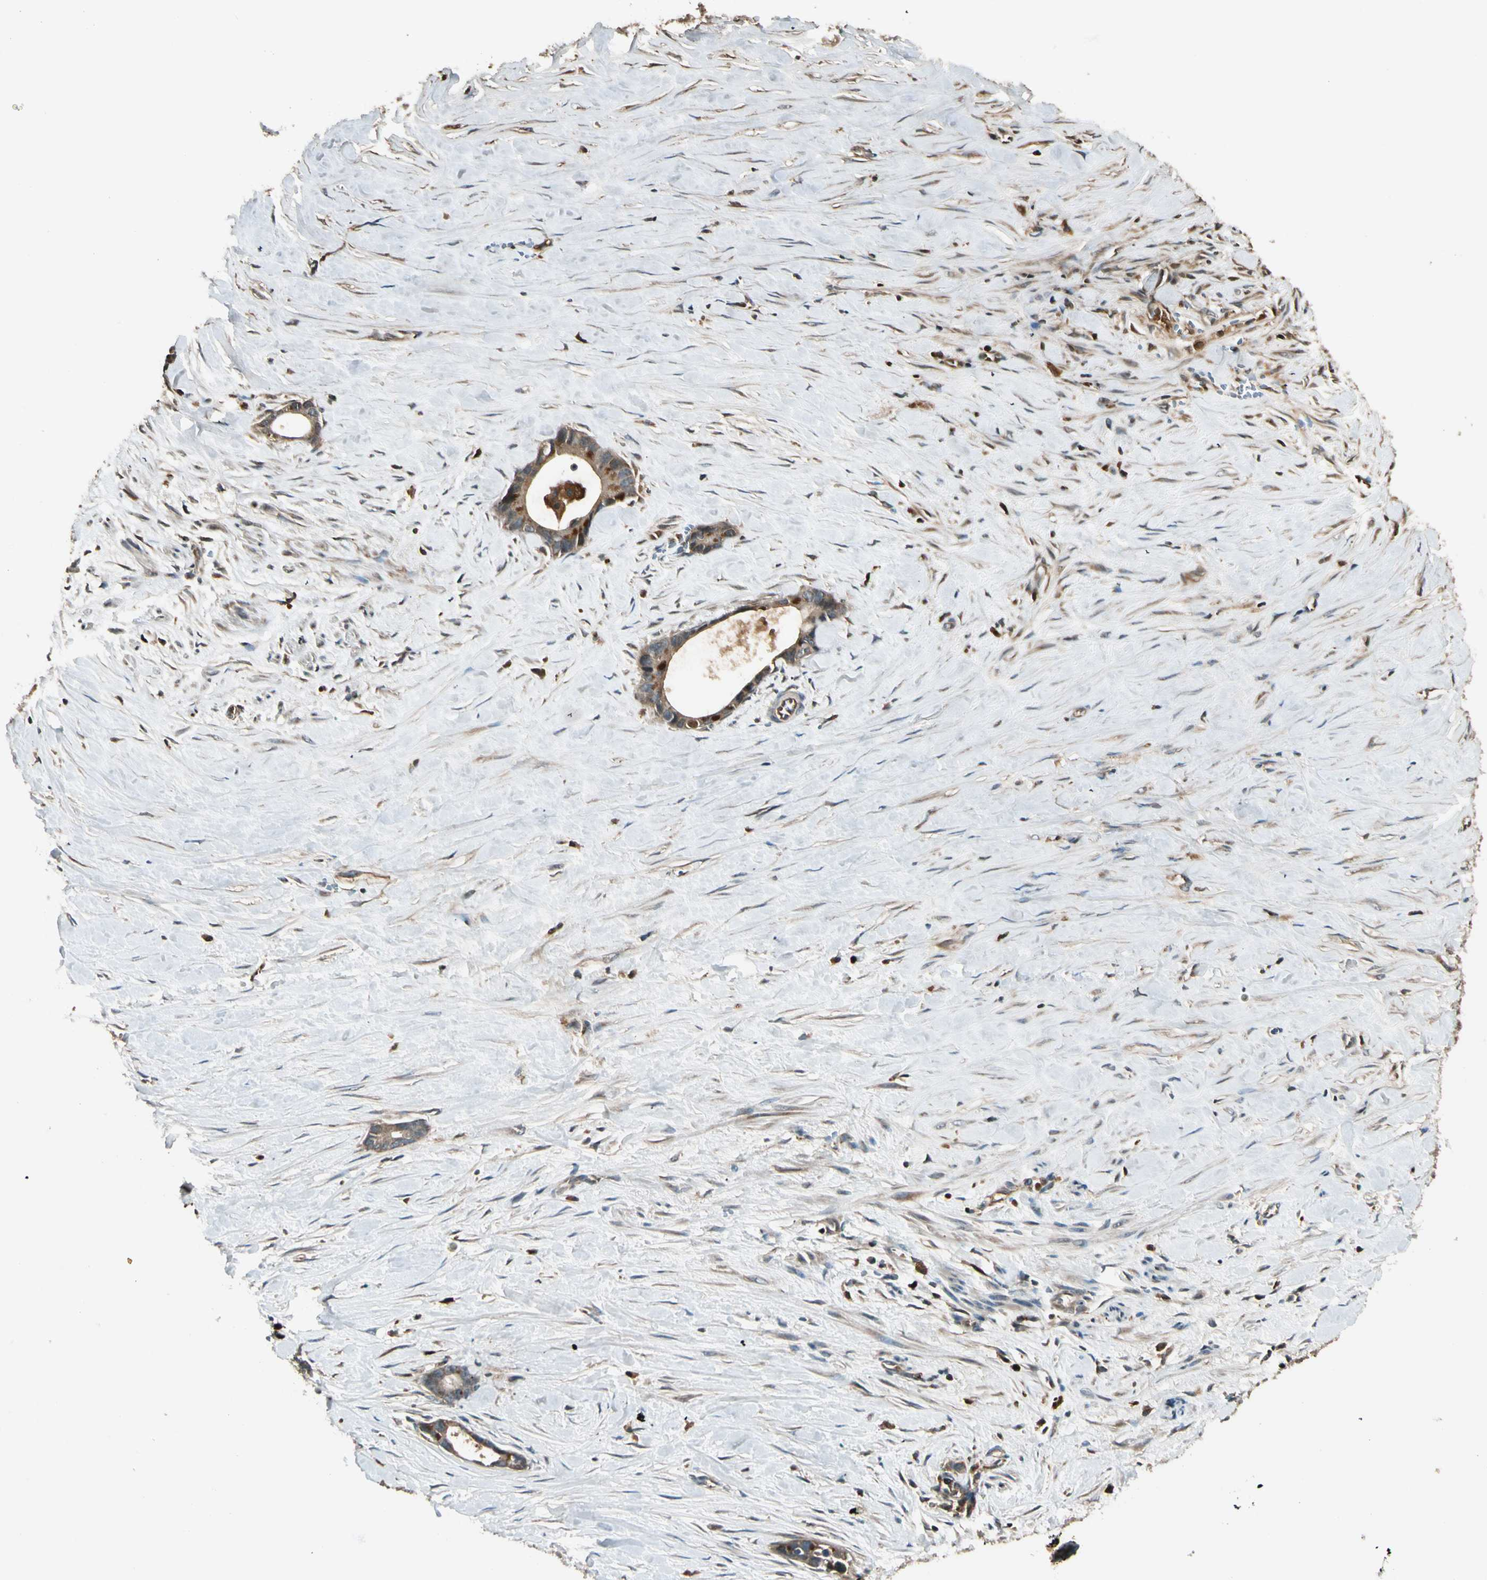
{"staining": {"intensity": "moderate", "quantity": ">75%", "location": "cytoplasmic/membranous"}, "tissue": "liver cancer", "cell_type": "Tumor cells", "image_type": "cancer", "snomed": [{"axis": "morphology", "description": "Cholangiocarcinoma"}, {"axis": "topography", "description": "Liver"}], "caption": "High-power microscopy captured an immunohistochemistry (IHC) image of liver cancer, revealing moderate cytoplasmic/membranous staining in approximately >75% of tumor cells.", "gene": "STX11", "patient": {"sex": "female", "age": 55}}